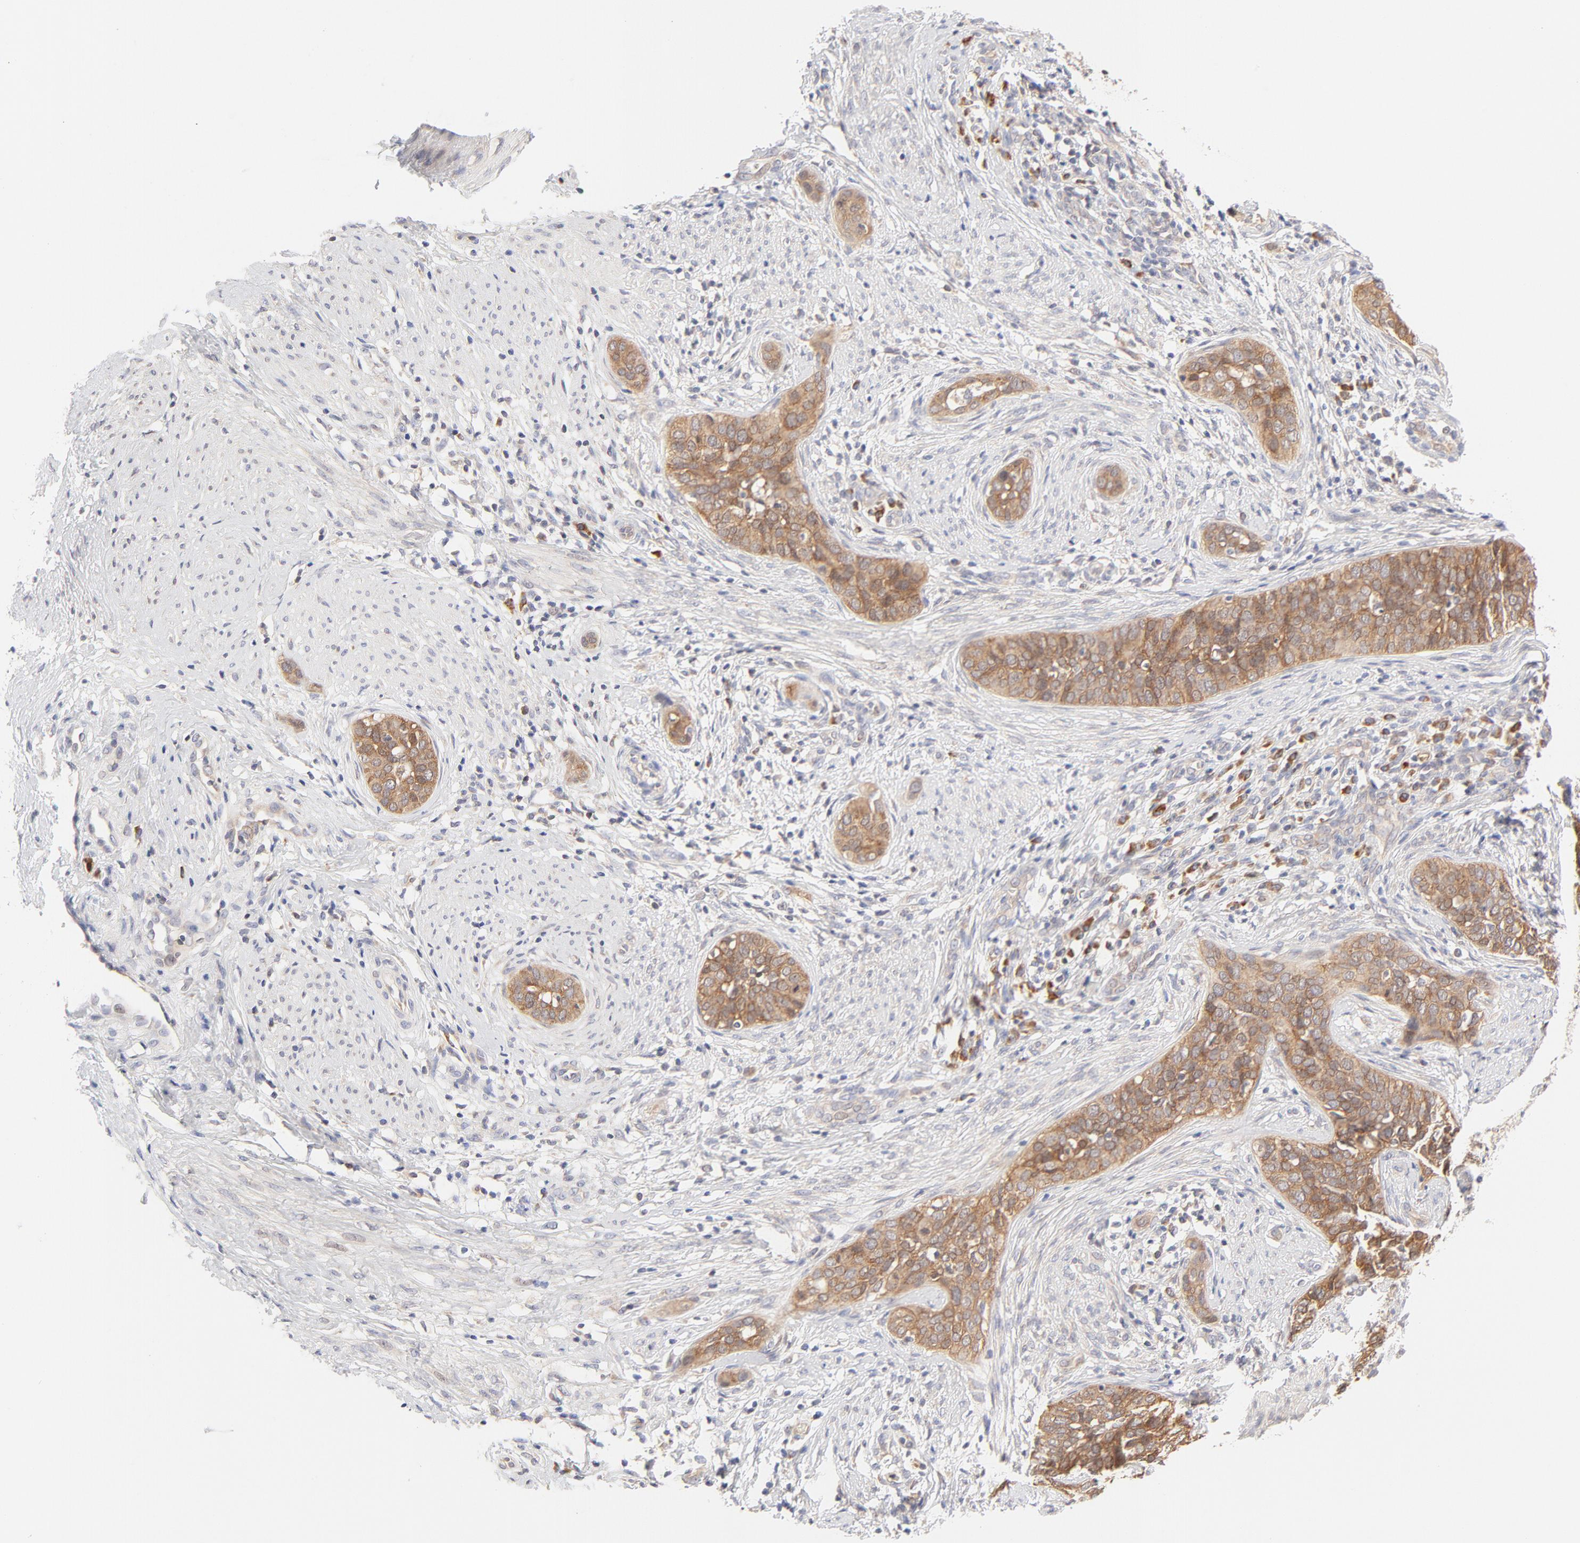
{"staining": {"intensity": "moderate", "quantity": ">75%", "location": "cytoplasmic/membranous"}, "tissue": "cervical cancer", "cell_type": "Tumor cells", "image_type": "cancer", "snomed": [{"axis": "morphology", "description": "Squamous cell carcinoma, NOS"}, {"axis": "topography", "description": "Cervix"}], "caption": "This is an image of immunohistochemistry staining of cervical squamous cell carcinoma, which shows moderate positivity in the cytoplasmic/membranous of tumor cells.", "gene": "RPS6KA1", "patient": {"sex": "female", "age": 31}}